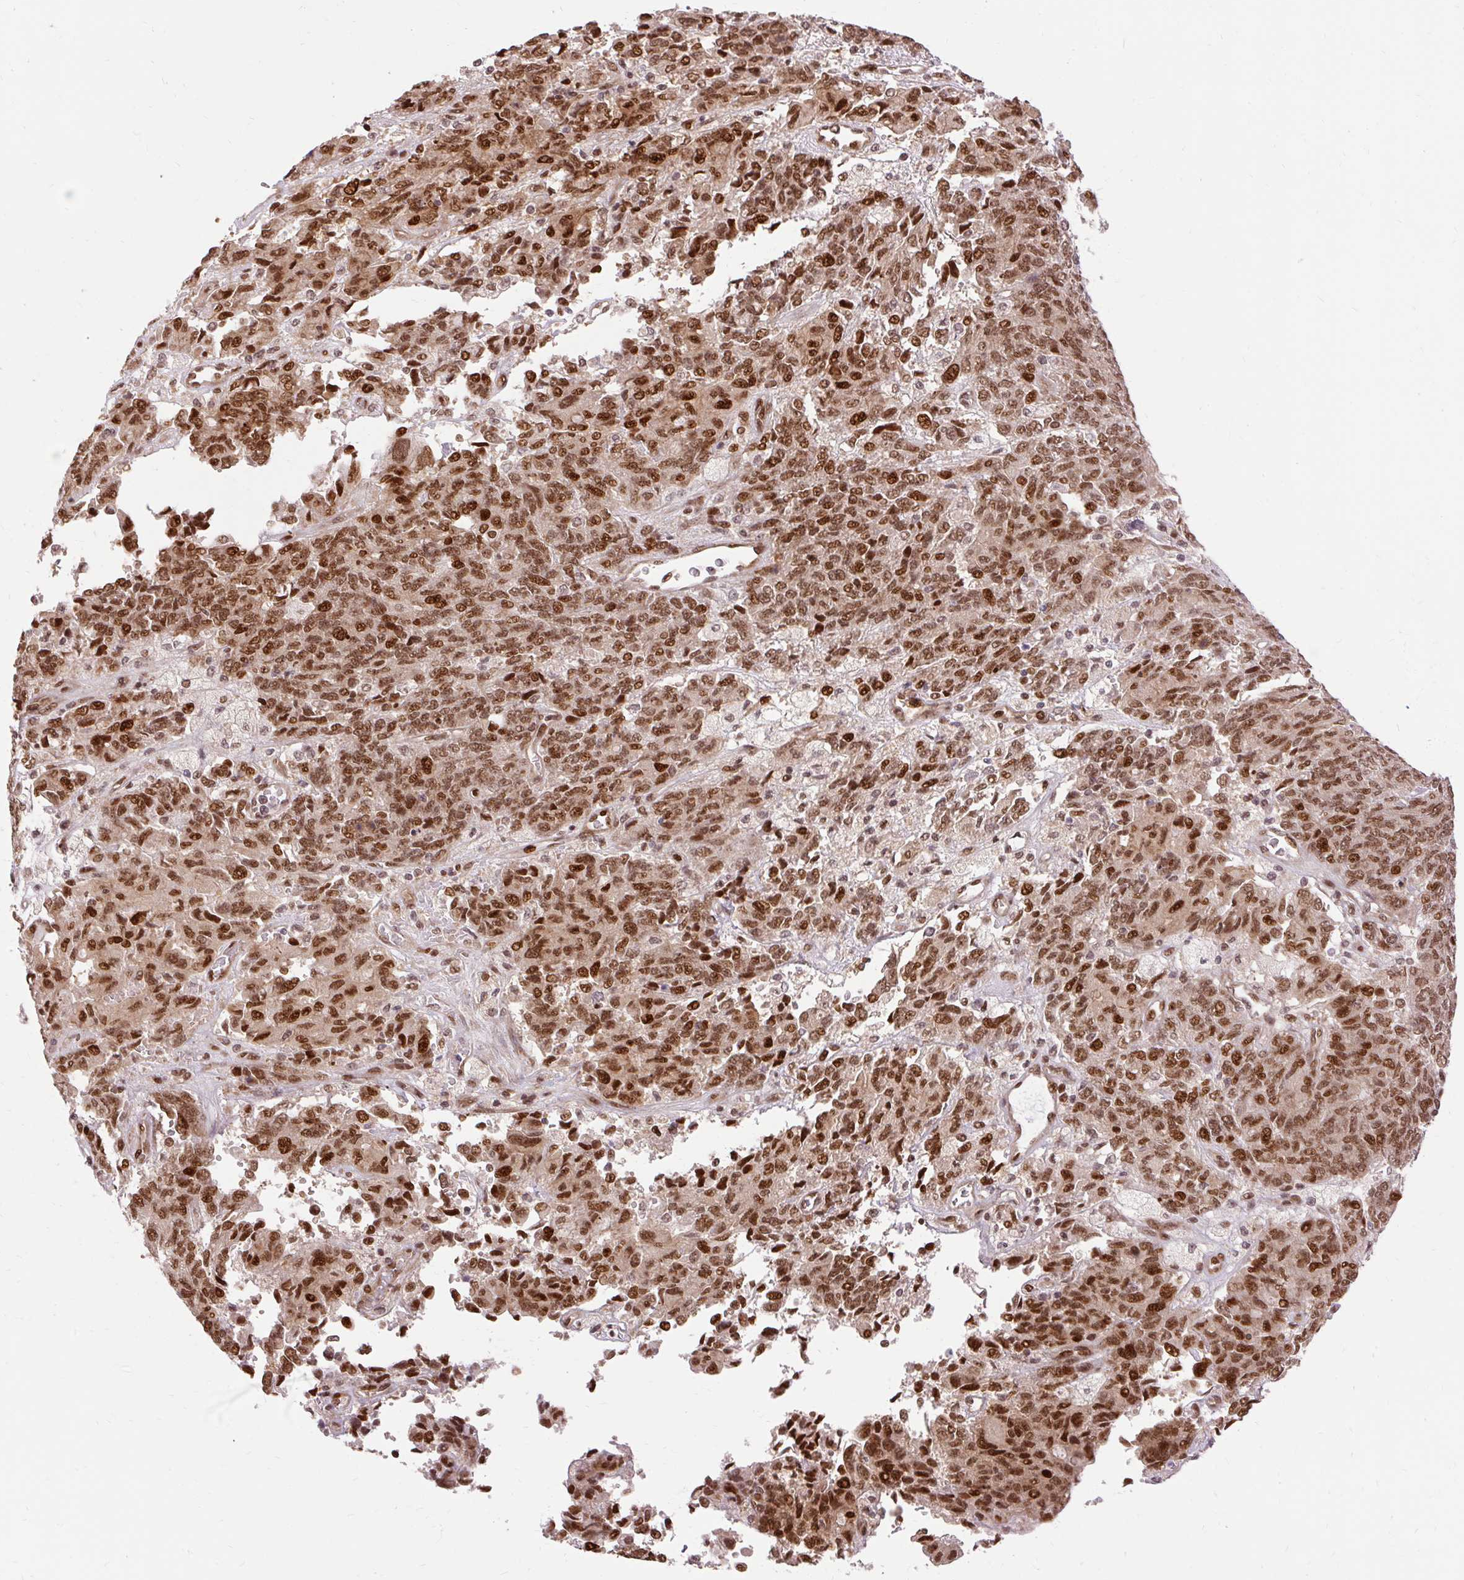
{"staining": {"intensity": "strong", "quantity": ">75%", "location": "nuclear"}, "tissue": "endometrial cancer", "cell_type": "Tumor cells", "image_type": "cancer", "snomed": [{"axis": "morphology", "description": "Adenocarcinoma, NOS"}, {"axis": "topography", "description": "Endometrium"}], "caption": "This histopathology image displays endometrial adenocarcinoma stained with IHC to label a protein in brown. The nuclear of tumor cells show strong positivity for the protein. Nuclei are counter-stained blue.", "gene": "MECOM", "patient": {"sex": "female", "age": 80}}